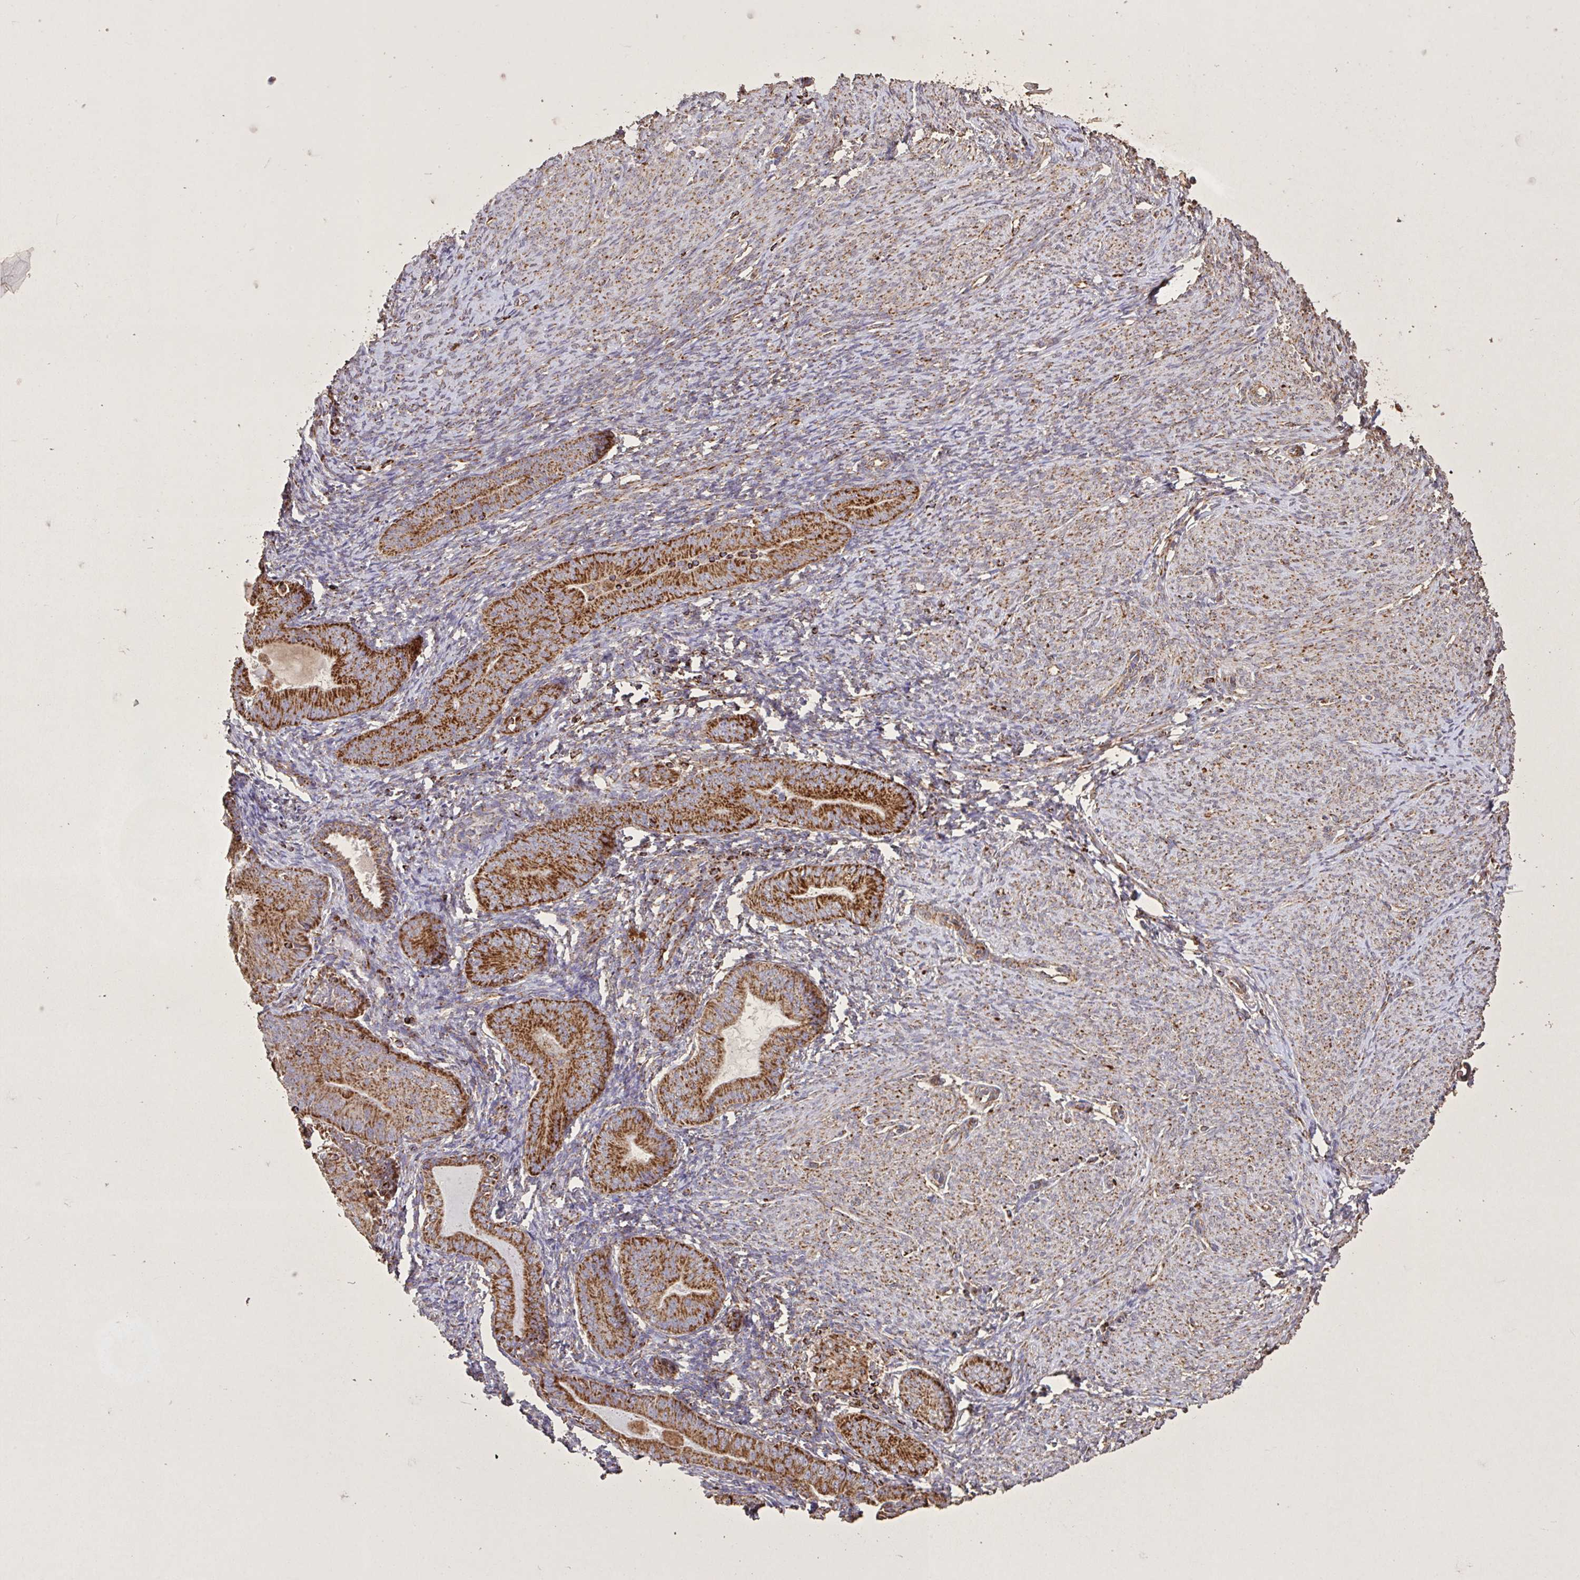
{"staining": {"intensity": "strong", "quantity": ">75%", "location": "cytoplasmic/membranous"}, "tissue": "endometrial cancer", "cell_type": "Tumor cells", "image_type": "cancer", "snomed": [{"axis": "morphology", "description": "Adenocarcinoma, NOS"}, {"axis": "topography", "description": "Endometrium"}], "caption": "Immunohistochemical staining of endometrial cancer reveals high levels of strong cytoplasmic/membranous protein staining in about >75% of tumor cells.", "gene": "AGK", "patient": {"sex": "female", "age": 57}}